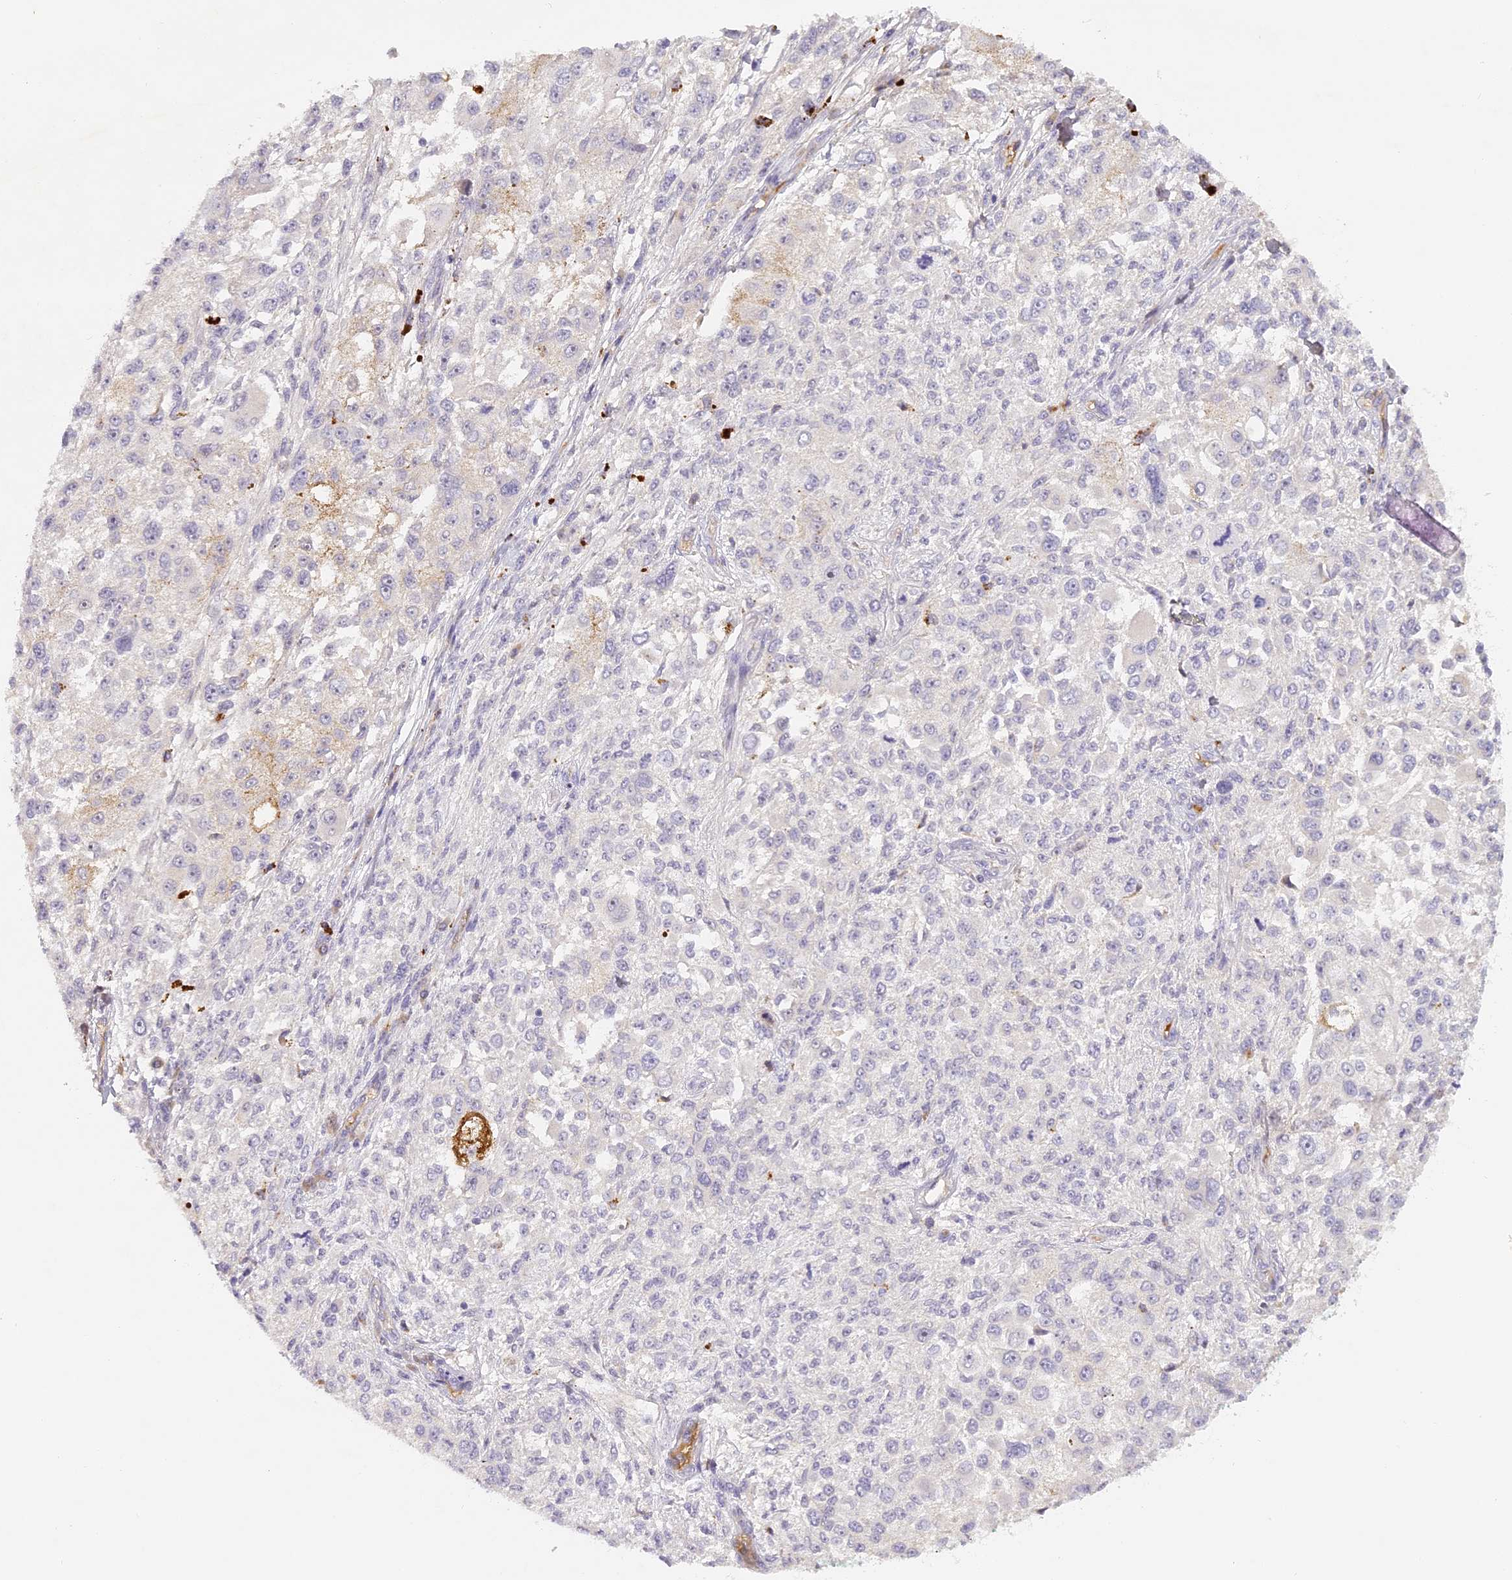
{"staining": {"intensity": "negative", "quantity": "none", "location": "none"}, "tissue": "melanoma", "cell_type": "Tumor cells", "image_type": "cancer", "snomed": [{"axis": "morphology", "description": "Necrosis, NOS"}, {"axis": "morphology", "description": "Malignant melanoma, NOS"}, {"axis": "topography", "description": "Skin"}], "caption": "This histopathology image is of melanoma stained with IHC to label a protein in brown with the nuclei are counter-stained blue. There is no staining in tumor cells.", "gene": "ELL3", "patient": {"sex": "female", "age": 87}}